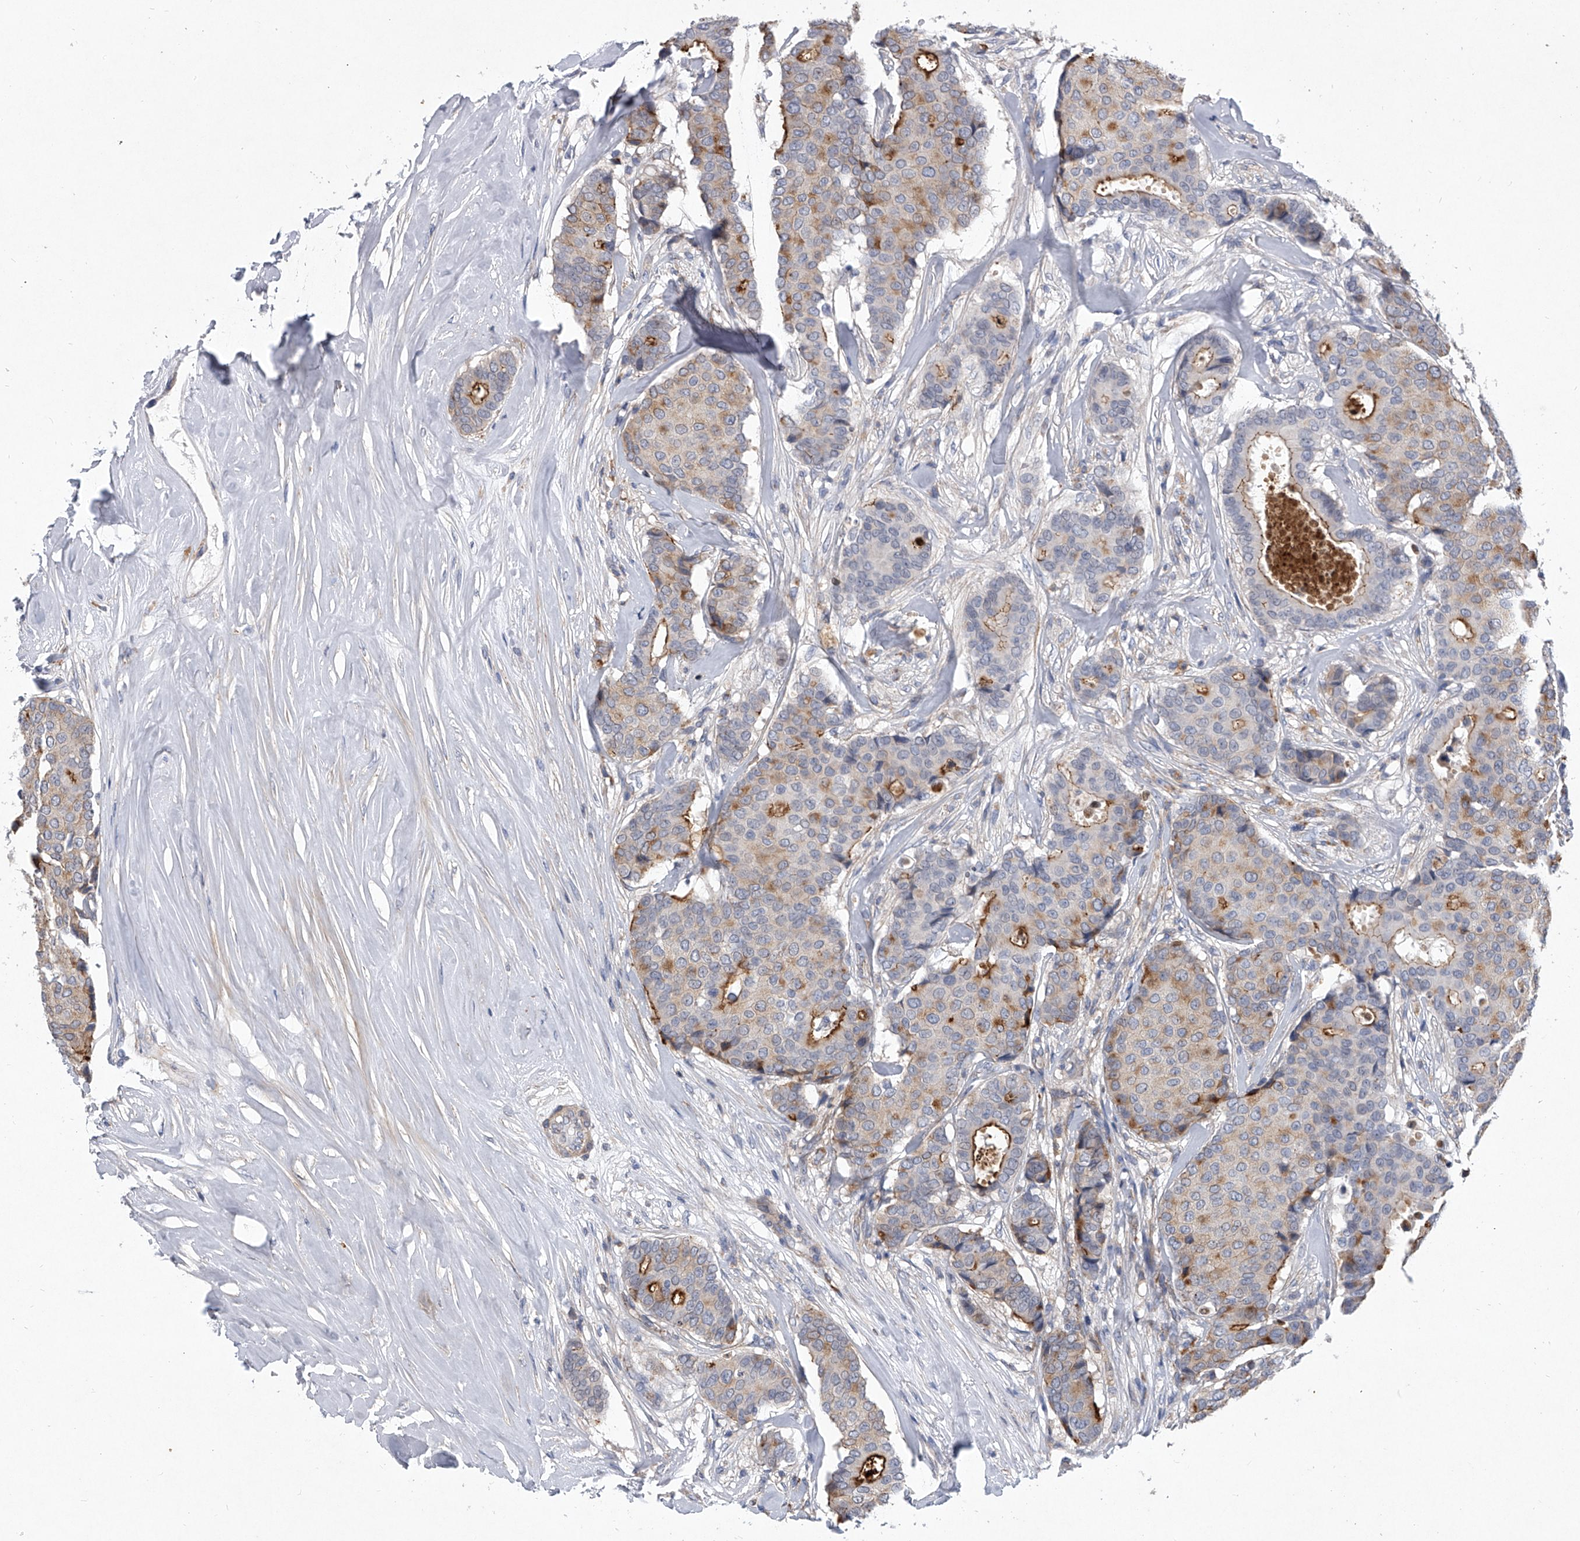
{"staining": {"intensity": "moderate", "quantity": "25%-75%", "location": "cytoplasmic/membranous"}, "tissue": "breast cancer", "cell_type": "Tumor cells", "image_type": "cancer", "snomed": [{"axis": "morphology", "description": "Duct carcinoma"}, {"axis": "topography", "description": "Breast"}], "caption": "This is an image of immunohistochemistry (IHC) staining of infiltrating ductal carcinoma (breast), which shows moderate expression in the cytoplasmic/membranous of tumor cells.", "gene": "MINDY4", "patient": {"sex": "female", "age": 75}}